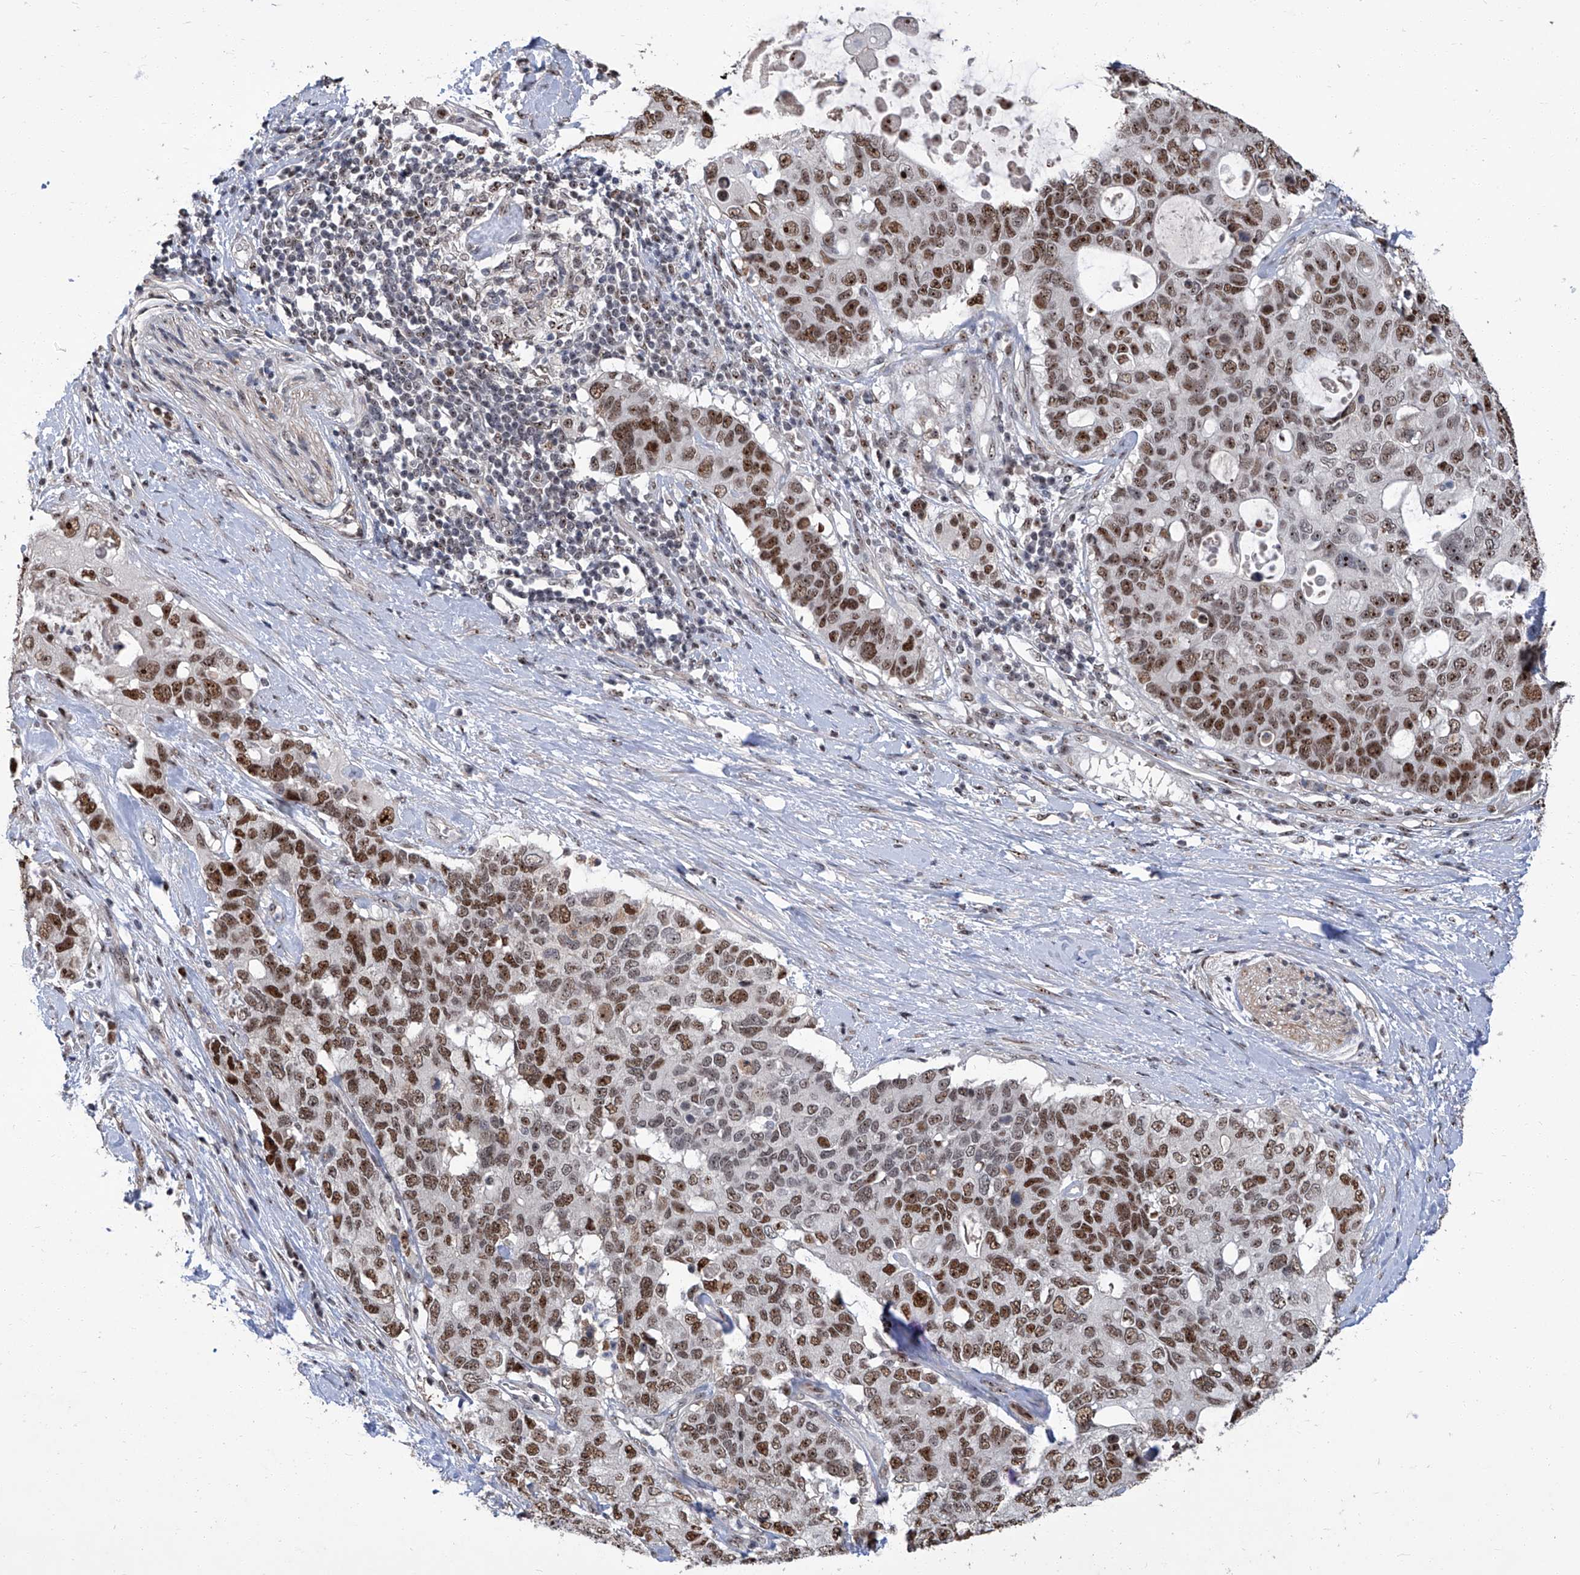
{"staining": {"intensity": "moderate", "quantity": ">75%", "location": "nuclear"}, "tissue": "pancreatic cancer", "cell_type": "Tumor cells", "image_type": "cancer", "snomed": [{"axis": "morphology", "description": "Adenocarcinoma, NOS"}, {"axis": "topography", "description": "Pancreas"}], "caption": "Protein analysis of adenocarcinoma (pancreatic) tissue exhibits moderate nuclear expression in about >75% of tumor cells.", "gene": "CMTR1", "patient": {"sex": "female", "age": 56}}